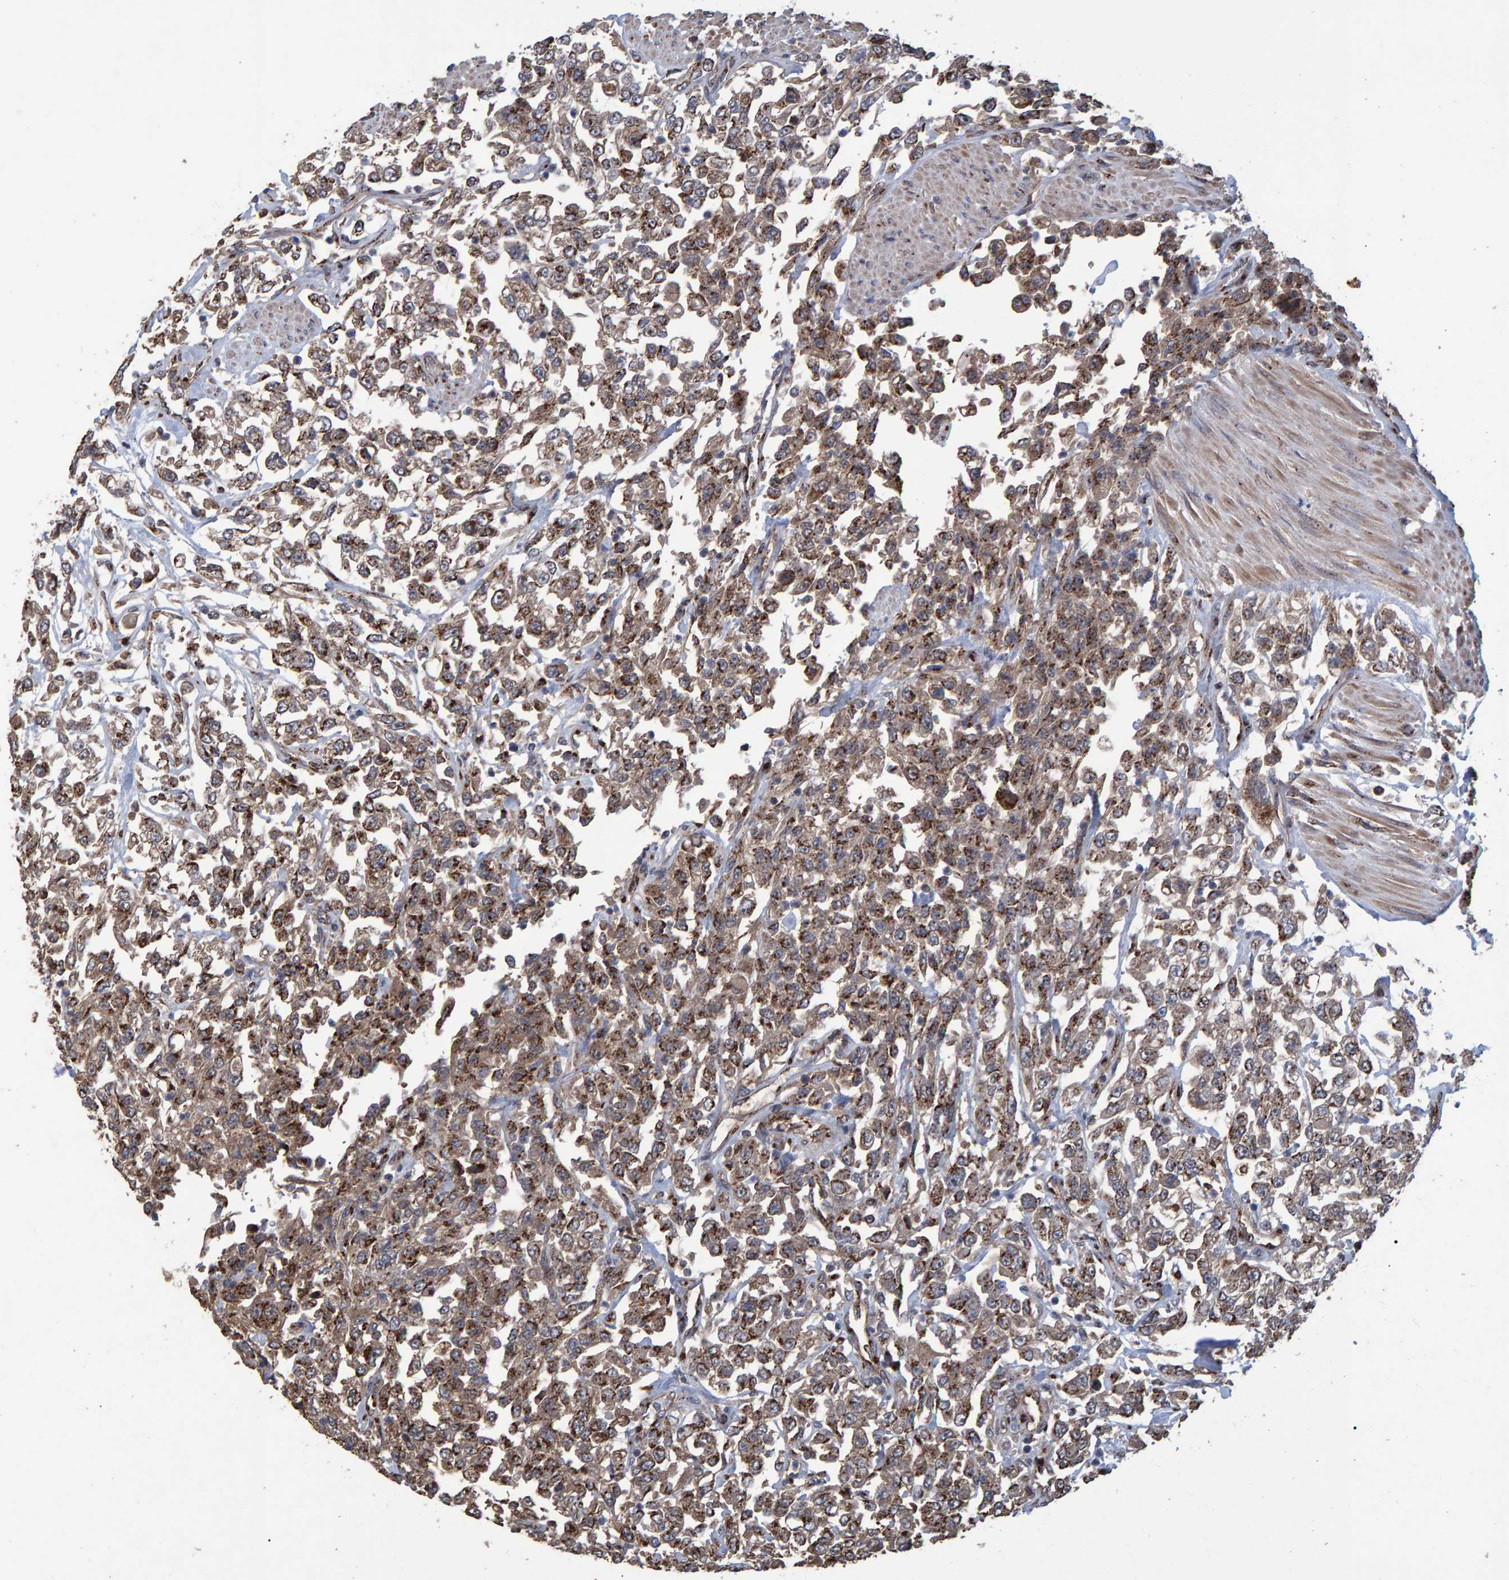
{"staining": {"intensity": "strong", "quantity": ">75%", "location": "cytoplasmic/membranous"}, "tissue": "urothelial cancer", "cell_type": "Tumor cells", "image_type": "cancer", "snomed": [{"axis": "morphology", "description": "Urothelial carcinoma, High grade"}, {"axis": "topography", "description": "Urinary bladder"}], "caption": "The histopathology image shows a brown stain indicating the presence of a protein in the cytoplasmic/membranous of tumor cells in urothelial cancer. (Brightfield microscopy of DAB IHC at high magnification).", "gene": "TRIM68", "patient": {"sex": "male", "age": 46}}